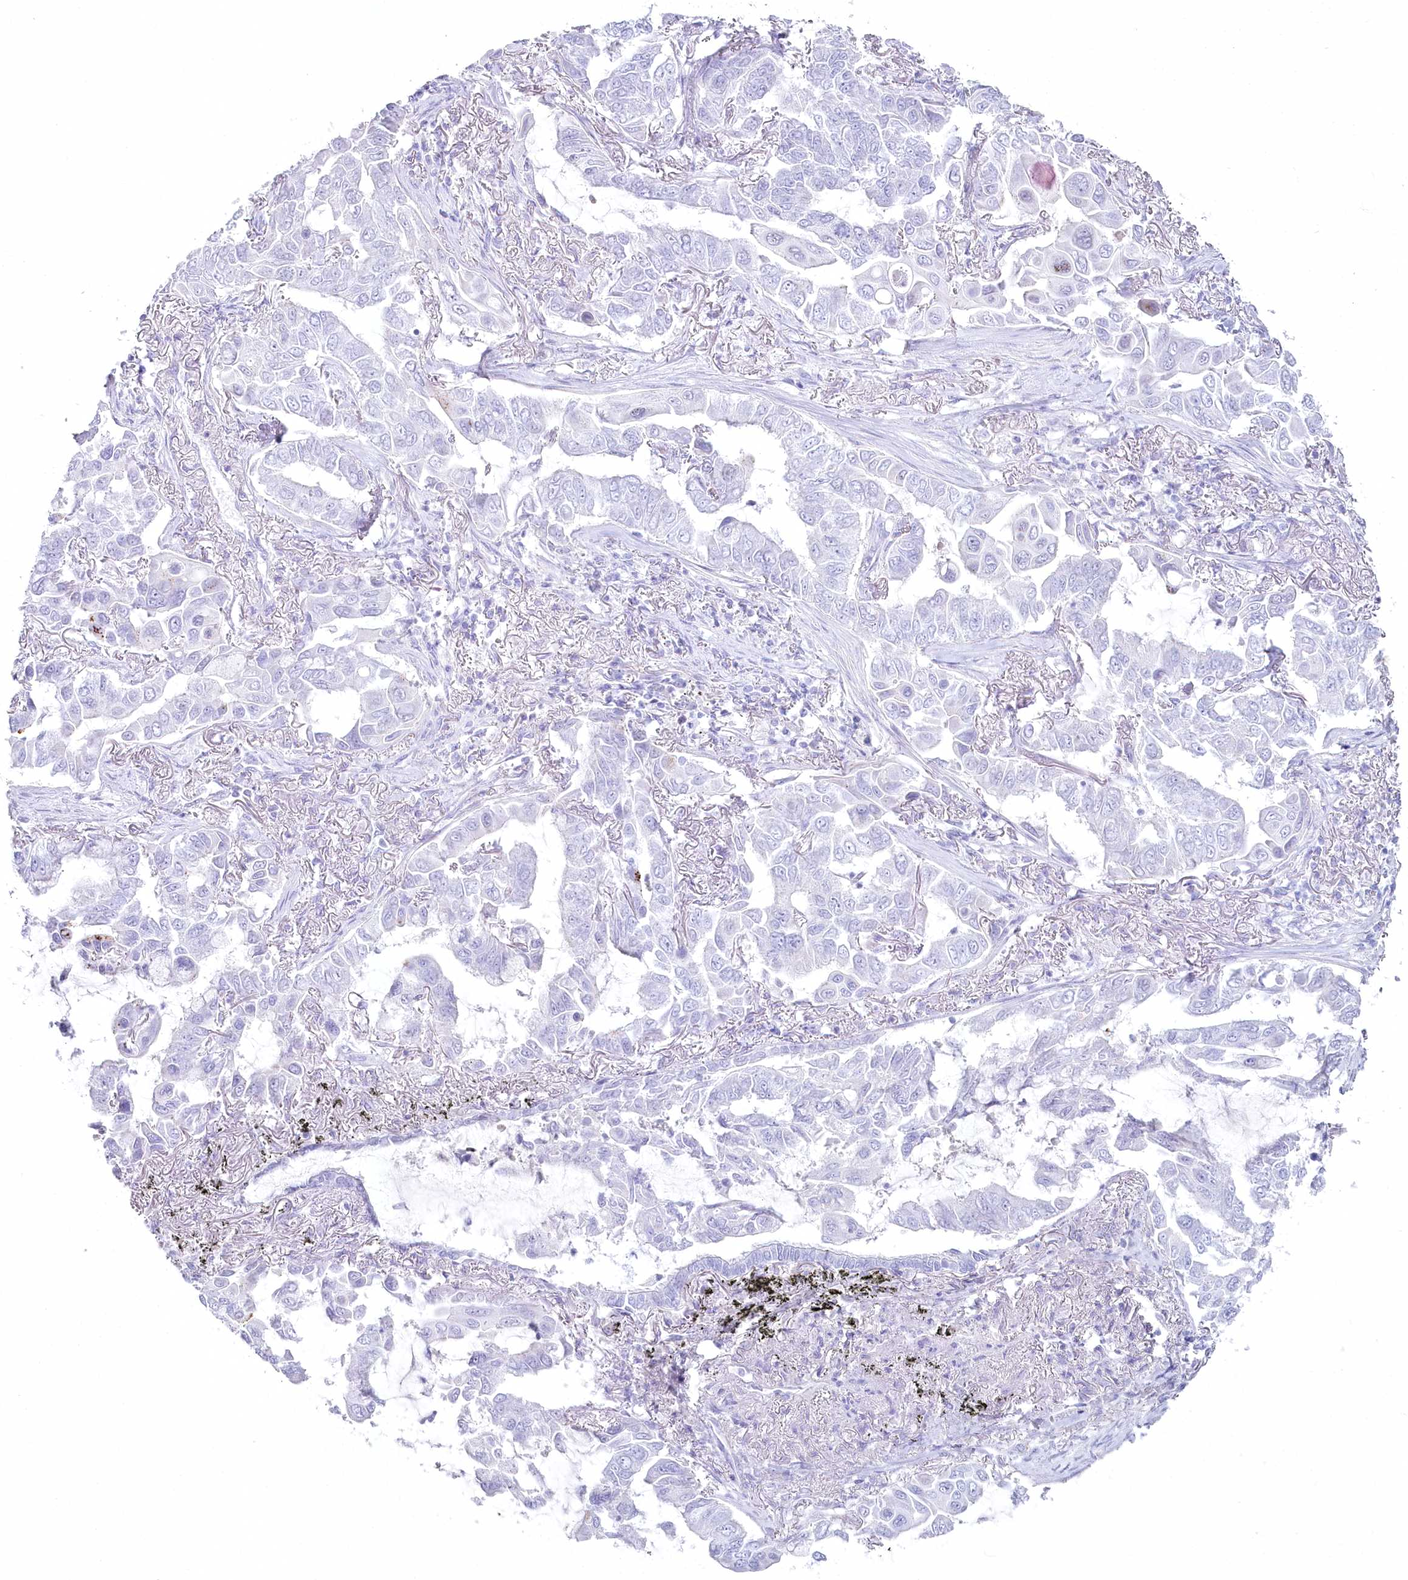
{"staining": {"intensity": "negative", "quantity": "none", "location": "none"}, "tissue": "lung cancer", "cell_type": "Tumor cells", "image_type": "cancer", "snomed": [{"axis": "morphology", "description": "Adenocarcinoma, NOS"}, {"axis": "topography", "description": "Lung"}], "caption": "A micrograph of human adenocarcinoma (lung) is negative for staining in tumor cells. (DAB (3,3'-diaminobenzidine) IHC with hematoxylin counter stain).", "gene": "IFIT5", "patient": {"sex": "male", "age": 64}}